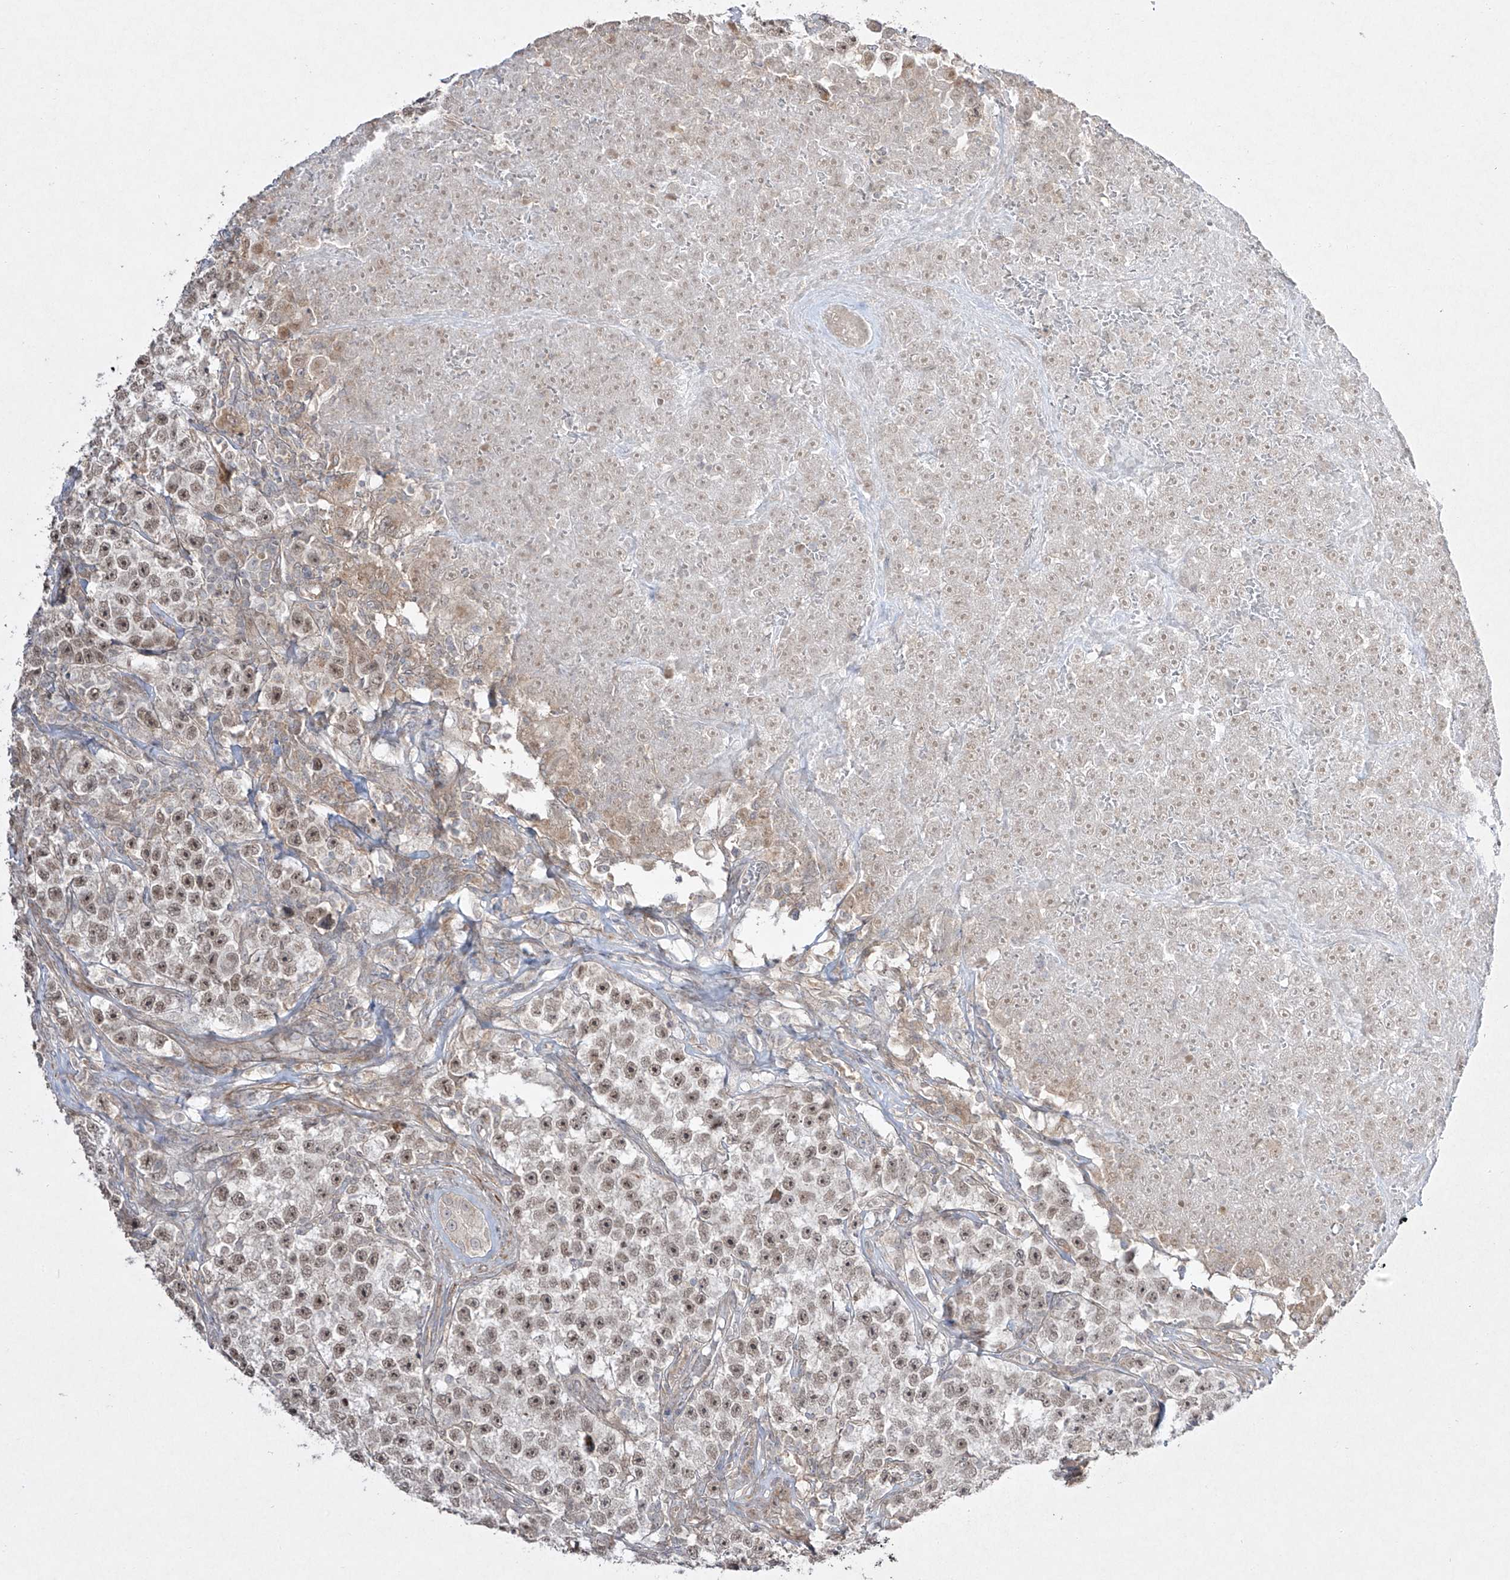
{"staining": {"intensity": "weak", "quantity": ">75%", "location": "nuclear"}, "tissue": "testis cancer", "cell_type": "Tumor cells", "image_type": "cancer", "snomed": [{"axis": "morphology", "description": "Seminoma, NOS"}, {"axis": "topography", "description": "Testis"}], "caption": "Immunohistochemistry (IHC) of testis cancer (seminoma) demonstrates low levels of weak nuclear positivity in approximately >75% of tumor cells.", "gene": "KDM1B", "patient": {"sex": "male", "age": 22}}